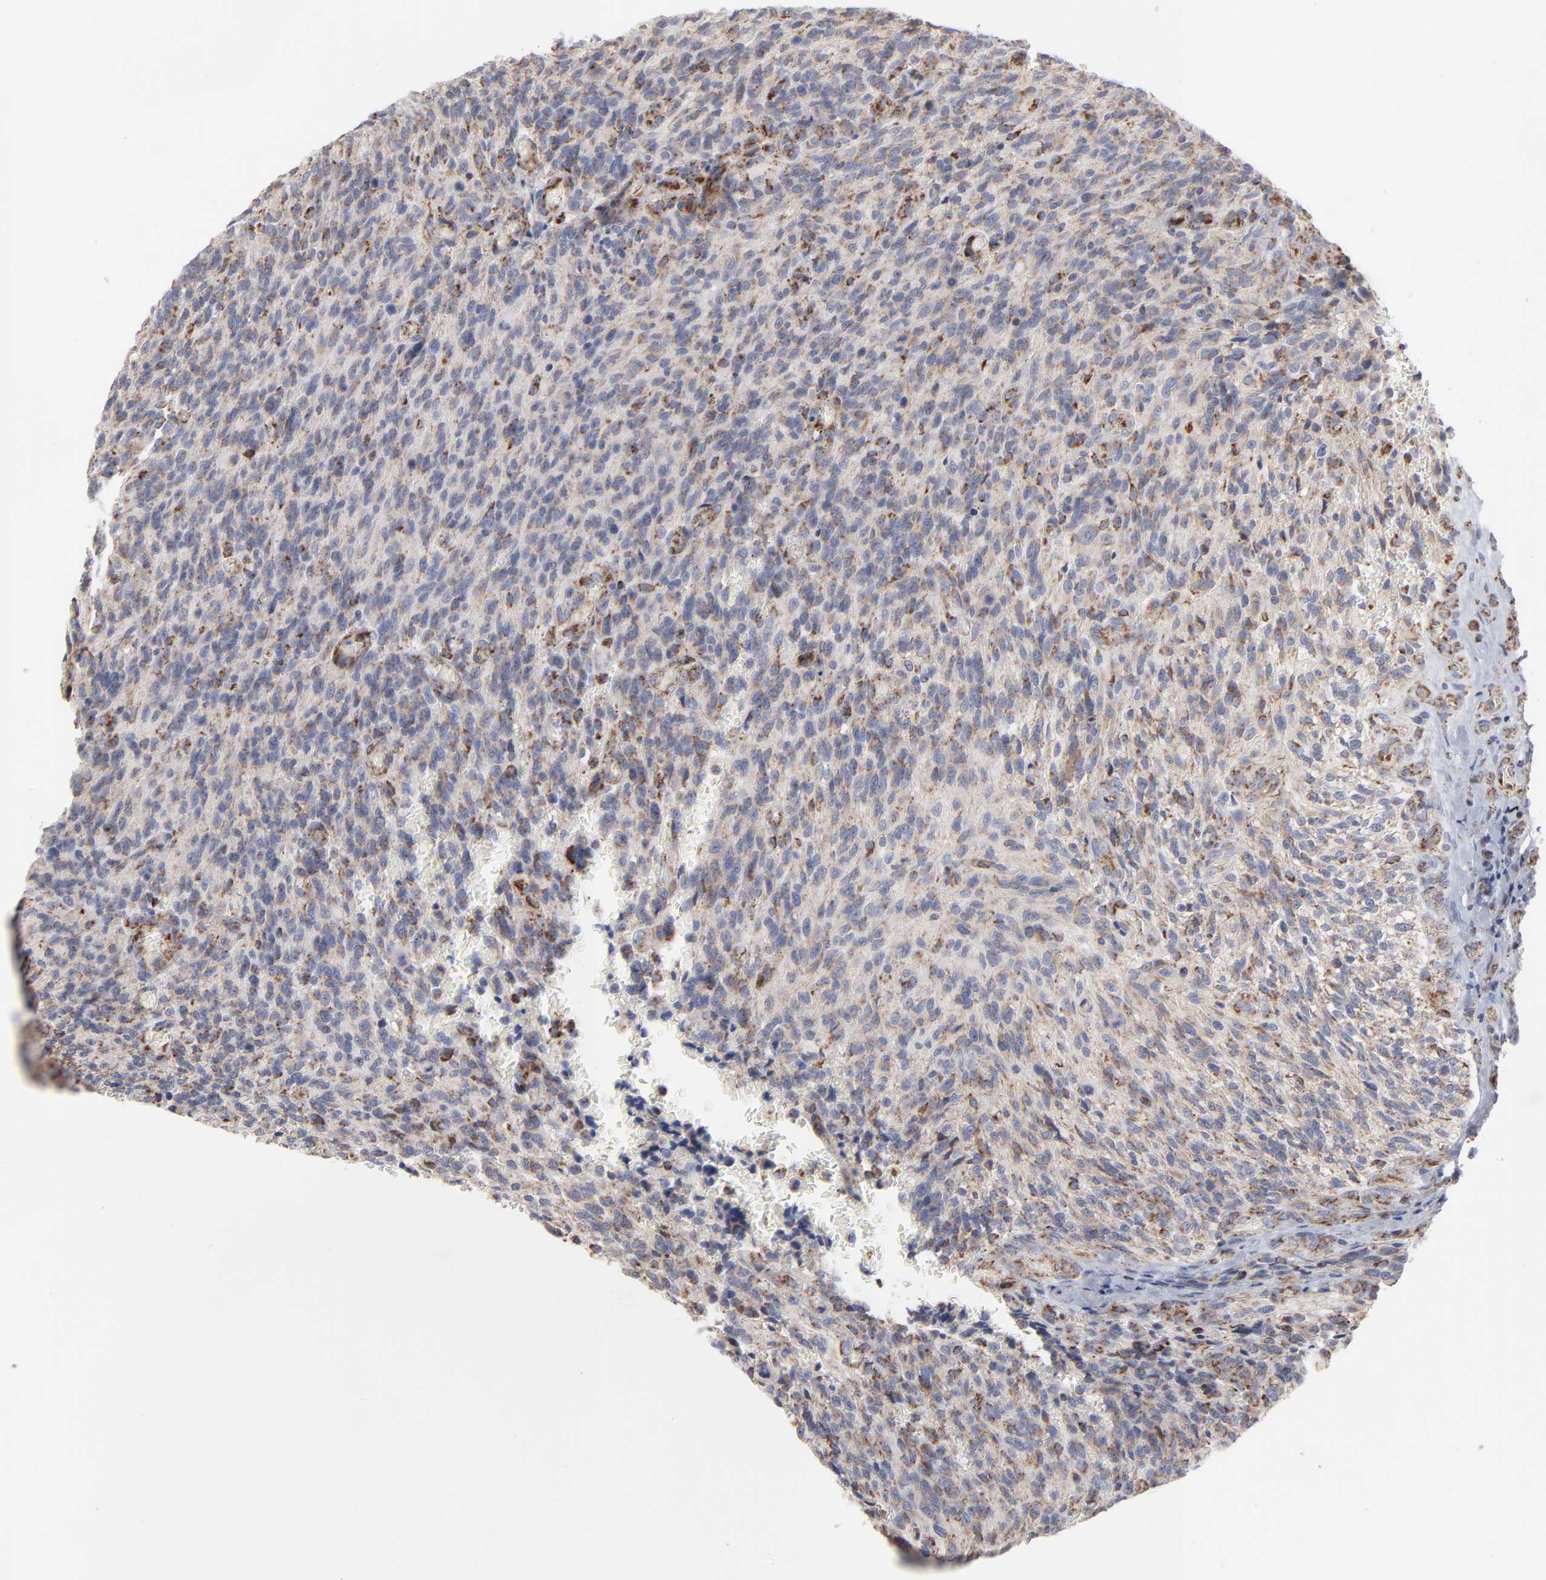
{"staining": {"intensity": "moderate", "quantity": "25%-75%", "location": "cytoplasmic/membranous"}, "tissue": "glioma", "cell_type": "Tumor cells", "image_type": "cancer", "snomed": [{"axis": "morphology", "description": "Normal tissue, NOS"}, {"axis": "morphology", "description": "Glioma, malignant, High grade"}, {"axis": "topography", "description": "Cerebral cortex"}], "caption": "Tumor cells exhibit moderate cytoplasmic/membranous expression in approximately 25%-75% of cells in malignant high-grade glioma. The staining was performed using DAB to visualize the protein expression in brown, while the nuclei were stained in blue with hematoxylin (Magnification: 20x).", "gene": "ASB3", "patient": {"sex": "male", "age": 56}}